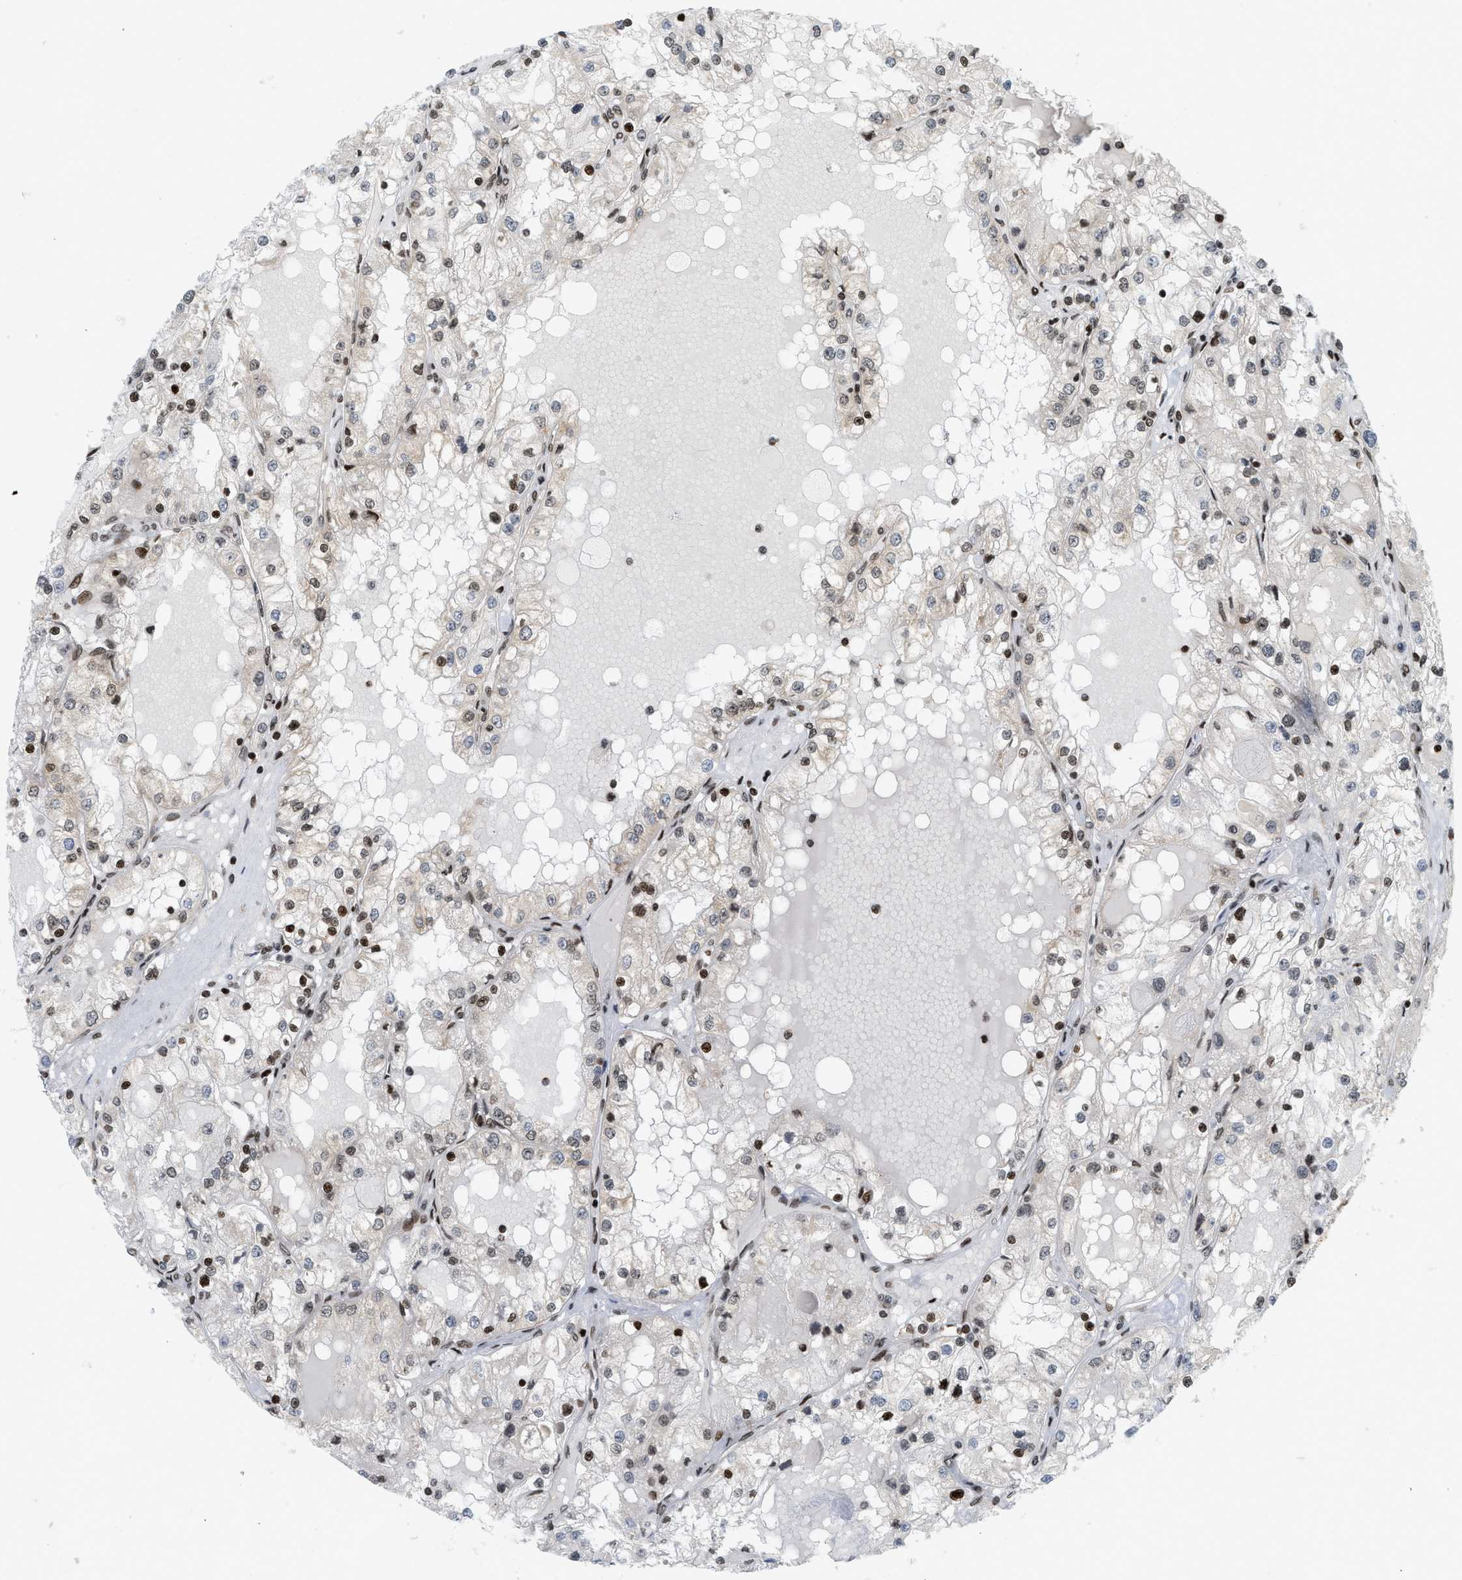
{"staining": {"intensity": "moderate", "quantity": "25%-75%", "location": "nuclear"}, "tissue": "renal cancer", "cell_type": "Tumor cells", "image_type": "cancer", "snomed": [{"axis": "morphology", "description": "Adenocarcinoma, NOS"}, {"axis": "topography", "description": "Kidney"}], "caption": "The micrograph displays a brown stain indicating the presence of a protein in the nuclear of tumor cells in renal cancer. Using DAB (brown) and hematoxylin (blue) stains, captured at high magnification using brightfield microscopy.", "gene": "ZNF22", "patient": {"sex": "male", "age": 68}}